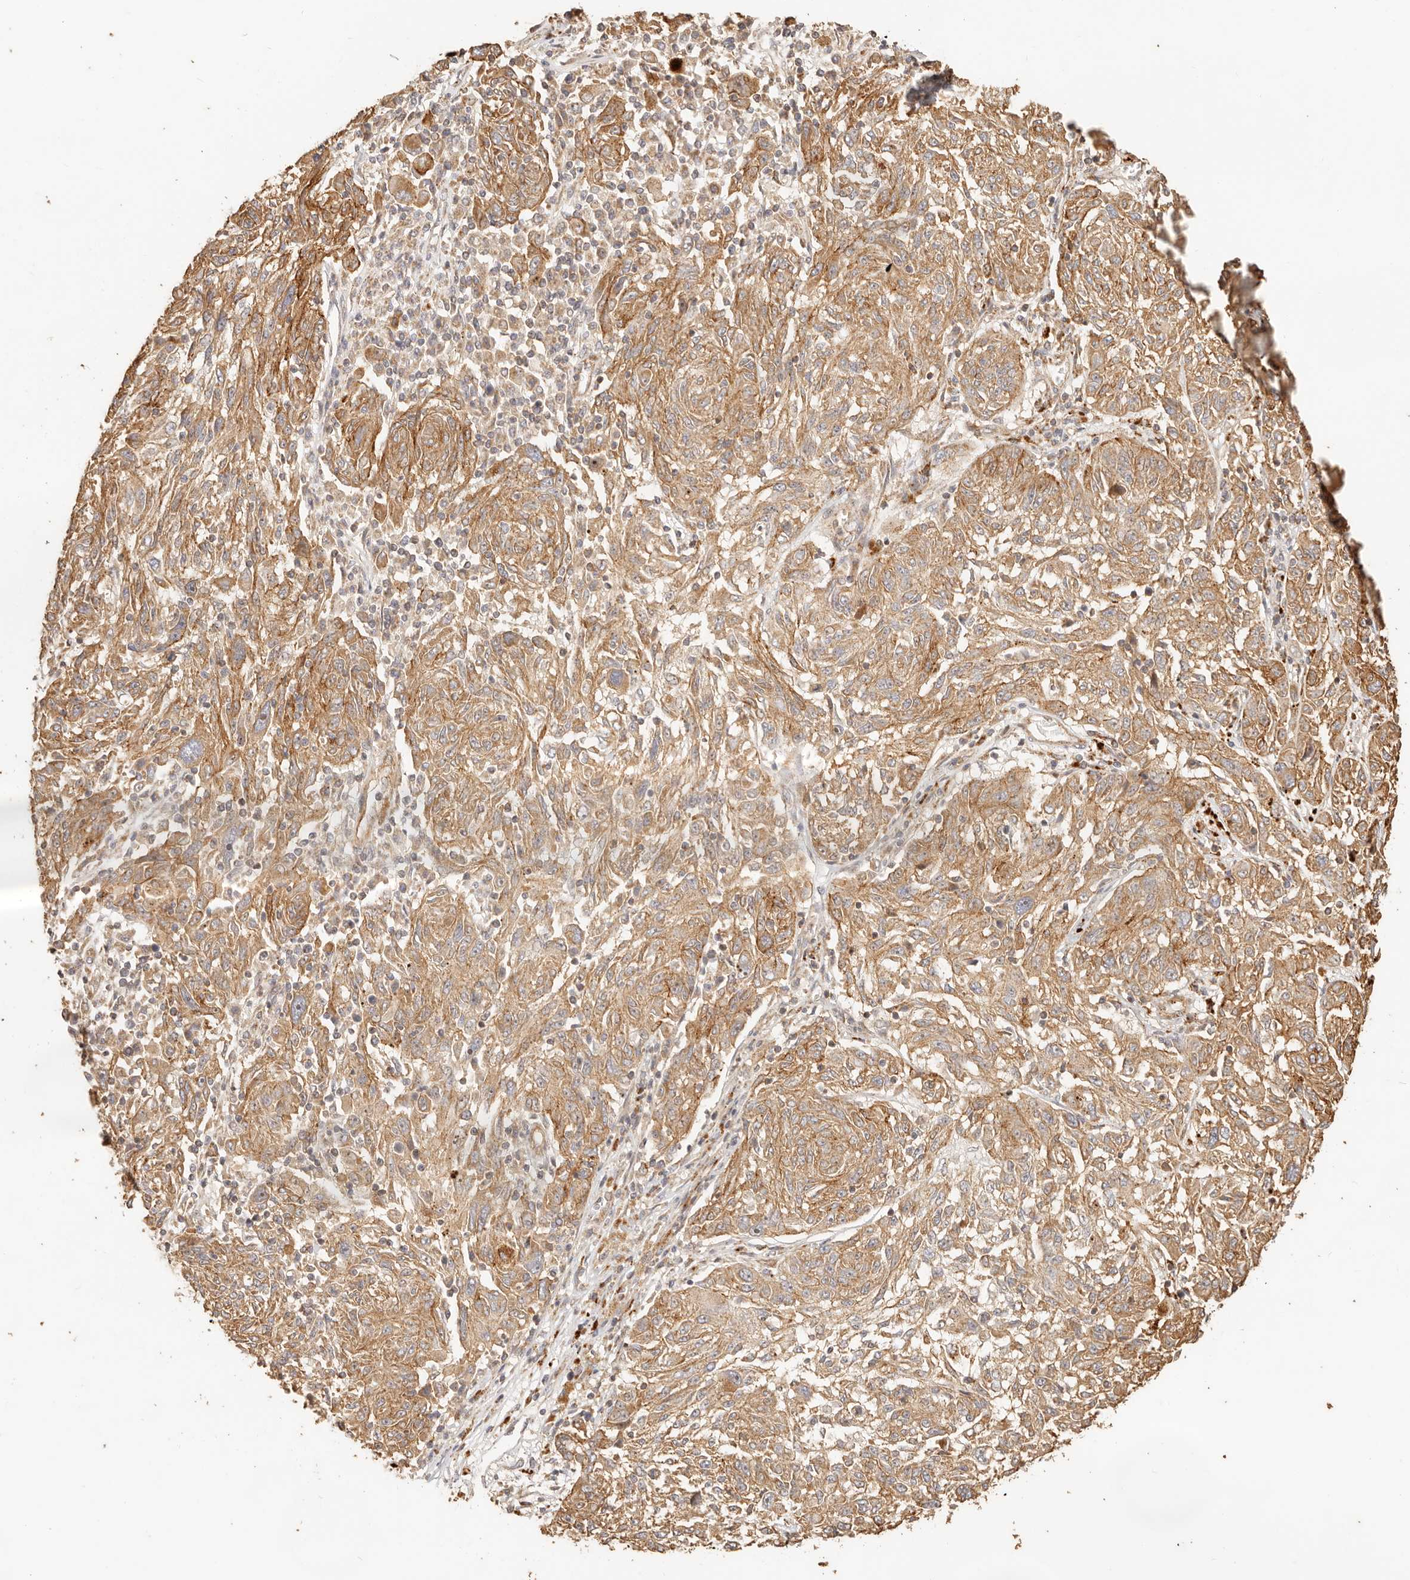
{"staining": {"intensity": "moderate", "quantity": ">75%", "location": "cytoplasmic/membranous"}, "tissue": "melanoma", "cell_type": "Tumor cells", "image_type": "cancer", "snomed": [{"axis": "morphology", "description": "Malignant melanoma, NOS"}, {"axis": "topography", "description": "Skin"}], "caption": "IHC staining of malignant melanoma, which exhibits medium levels of moderate cytoplasmic/membranous expression in about >75% of tumor cells indicating moderate cytoplasmic/membranous protein positivity. The staining was performed using DAB (3,3'-diaminobenzidine) (brown) for protein detection and nuclei were counterstained in hematoxylin (blue).", "gene": "PTPN22", "patient": {"sex": "male", "age": 53}}